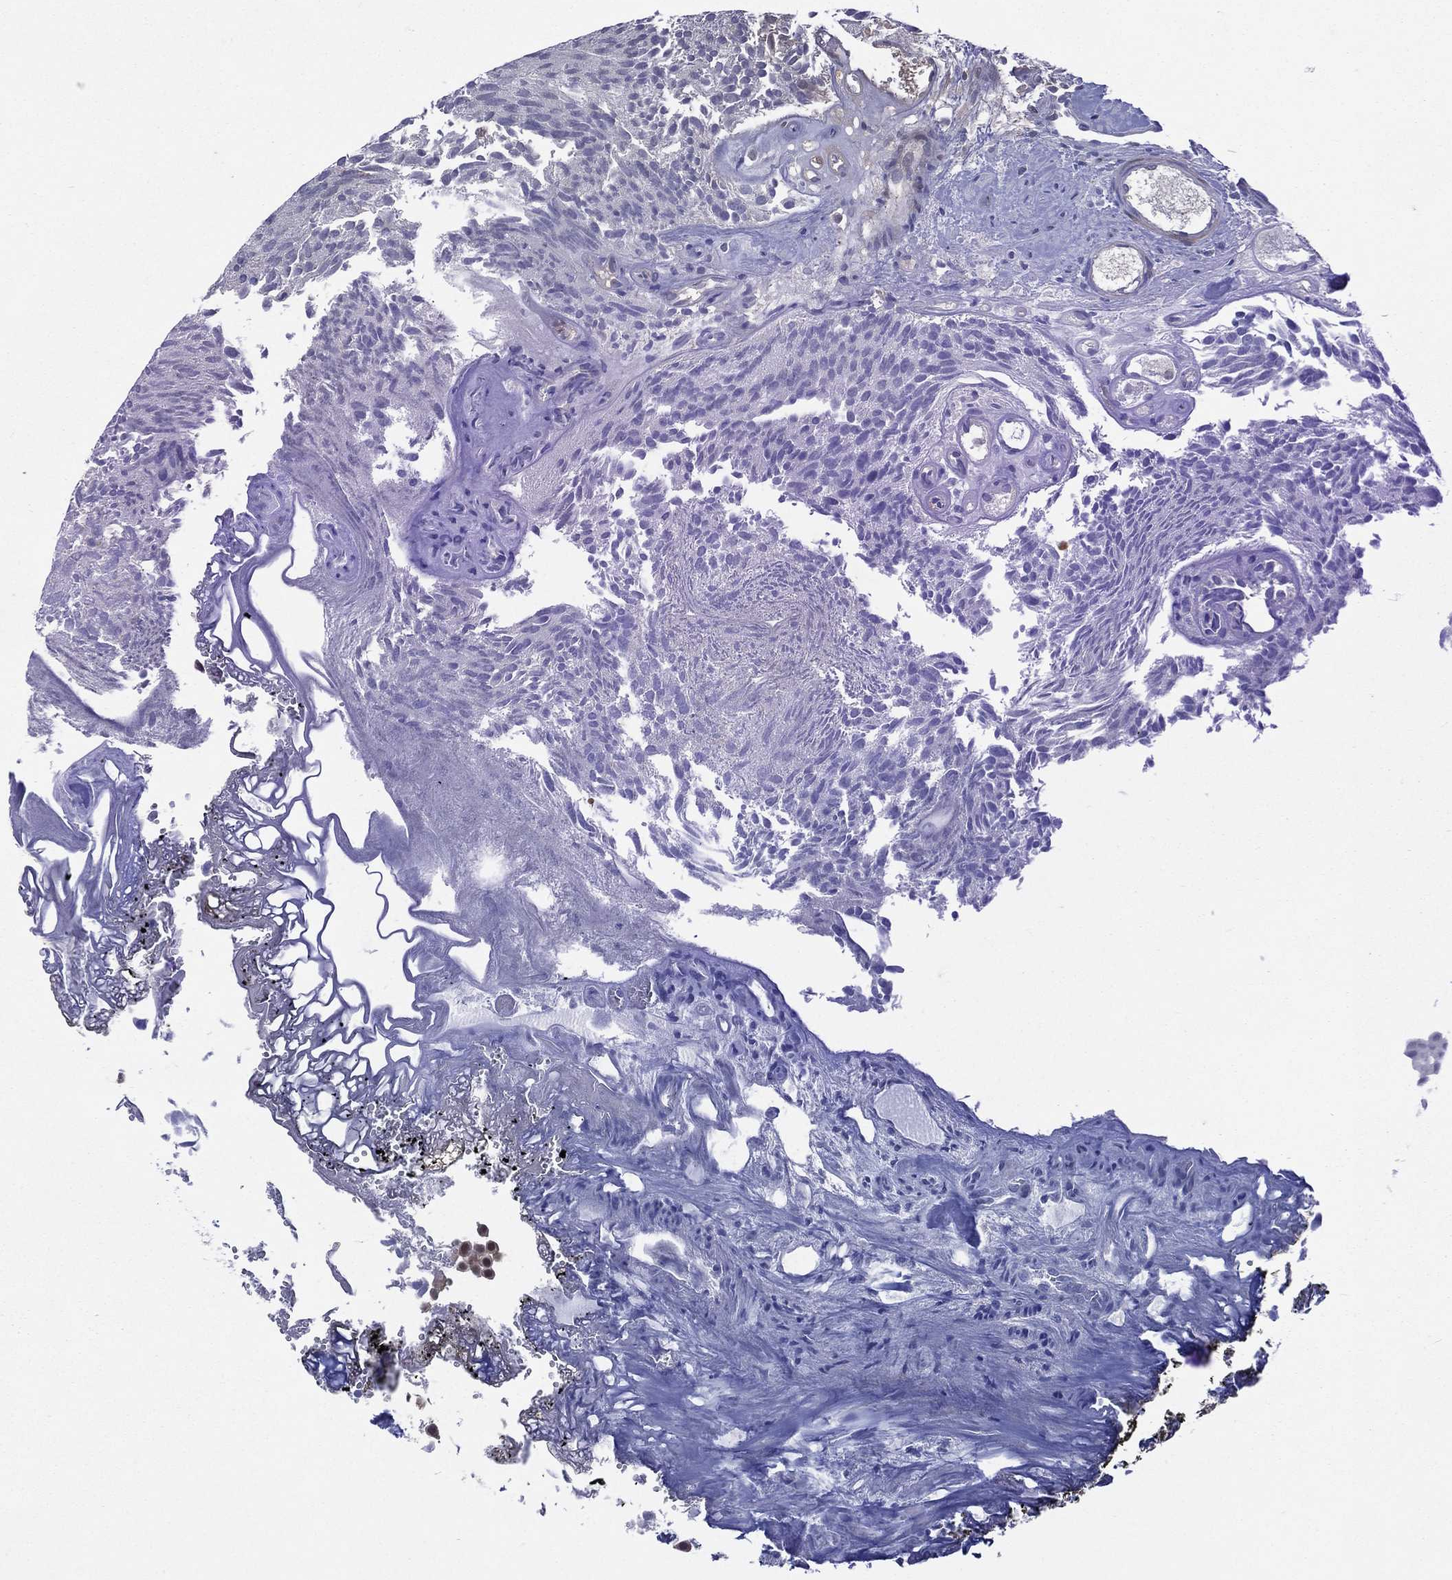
{"staining": {"intensity": "negative", "quantity": "none", "location": "none"}, "tissue": "urothelial cancer", "cell_type": "Tumor cells", "image_type": "cancer", "snomed": [{"axis": "morphology", "description": "Urothelial carcinoma, Low grade"}, {"axis": "topography", "description": "Urinary bladder"}], "caption": "The image shows no significant expression in tumor cells of urothelial cancer.", "gene": "MTAP", "patient": {"sex": "female", "age": 87}}